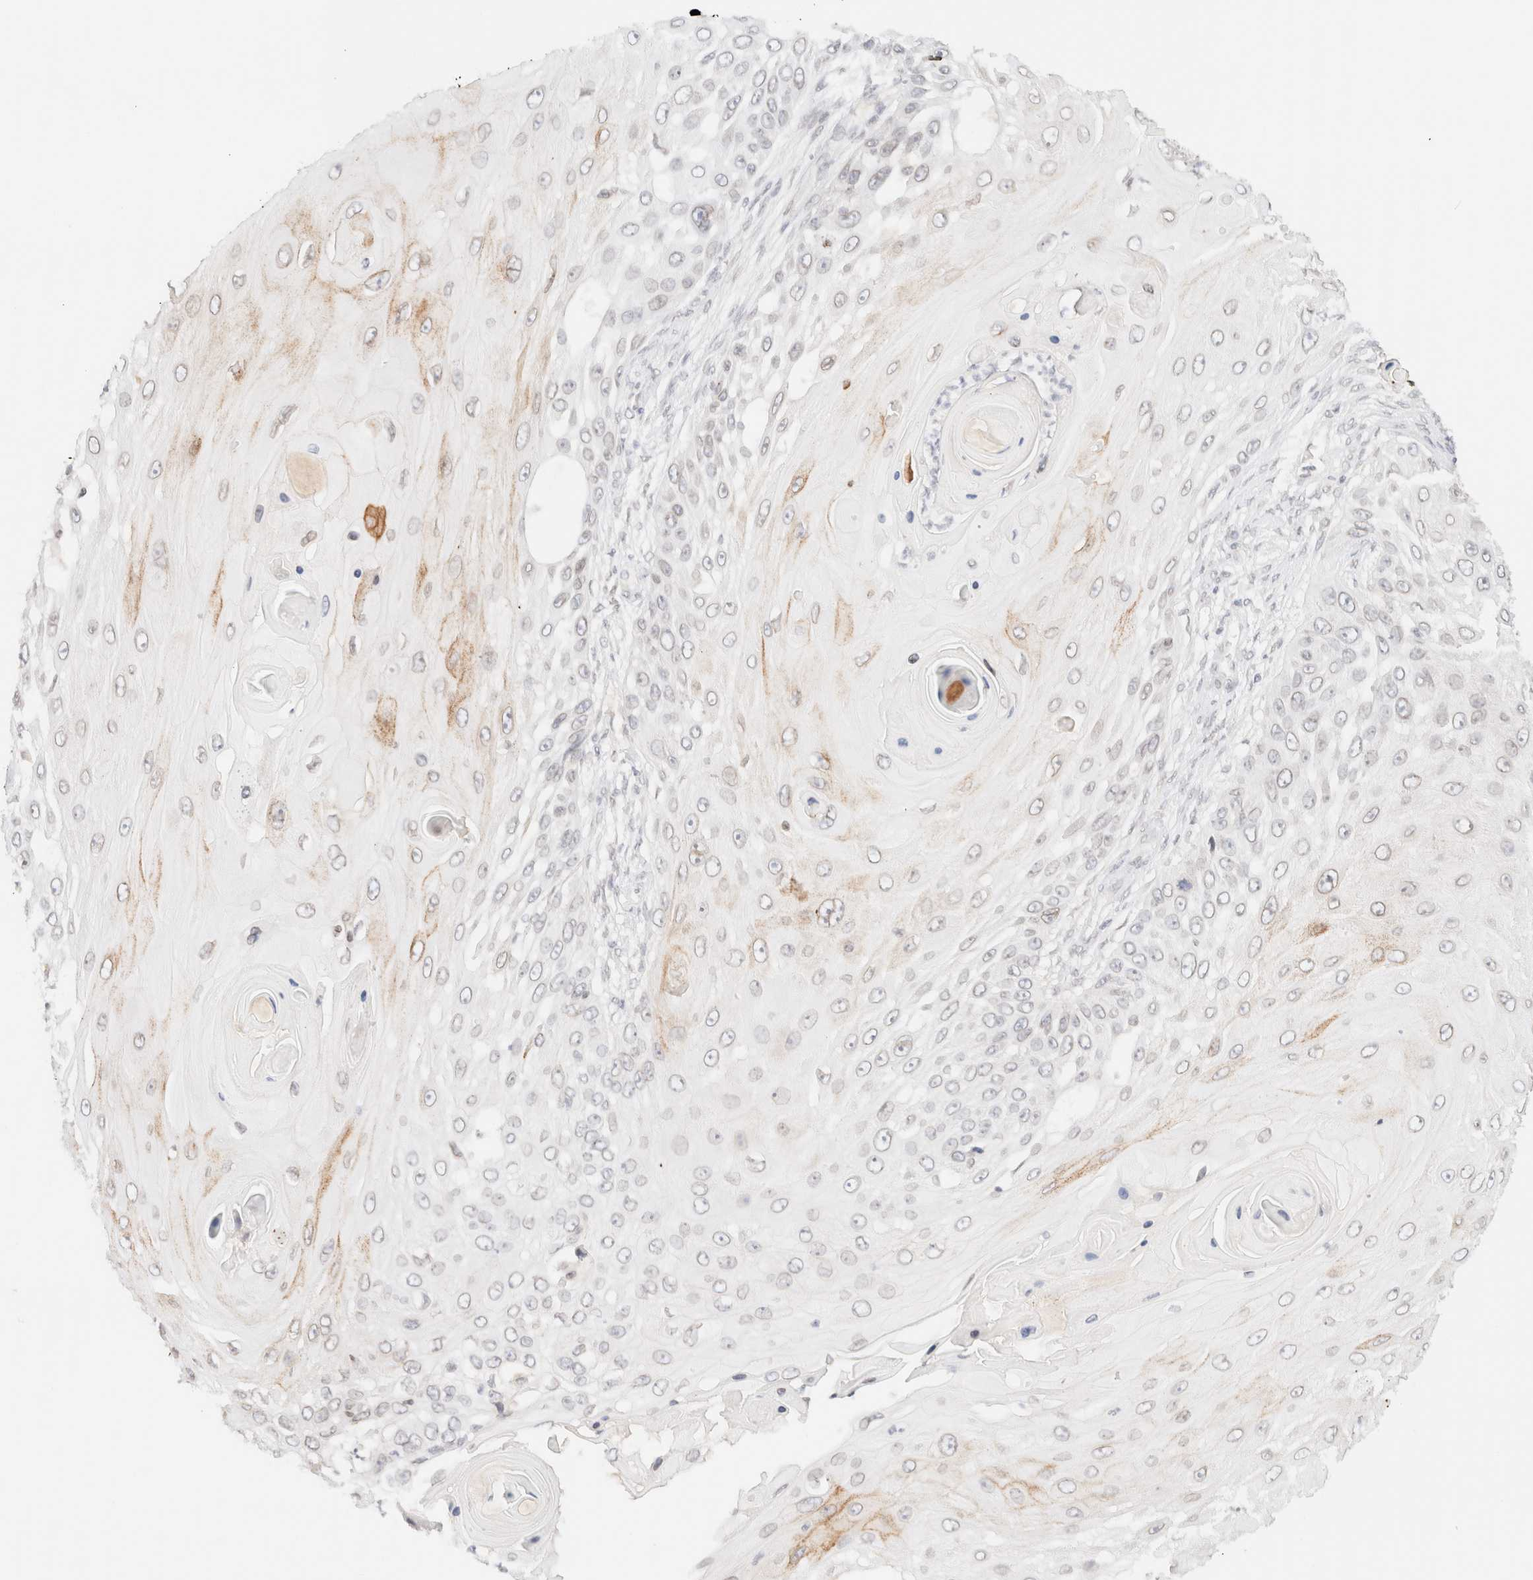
{"staining": {"intensity": "negative", "quantity": "none", "location": "none"}, "tissue": "skin cancer", "cell_type": "Tumor cells", "image_type": "cancer", "snomed": [{"axis": "morphology", "description": "Squamous cell carcinoma, NOS"}, {"axis": "topography", "description": "Skin"}], "caption": "Immunohistochemical staining of human squamous cell carcinoma (skin) reveals no significant staining in tumor cells. The staining is performed using DAB brown chromogen with nuclei counter-stained in using hematoxylin.", "gene": "ZNF770", "patient": {"sex": "female", "age": 44}}